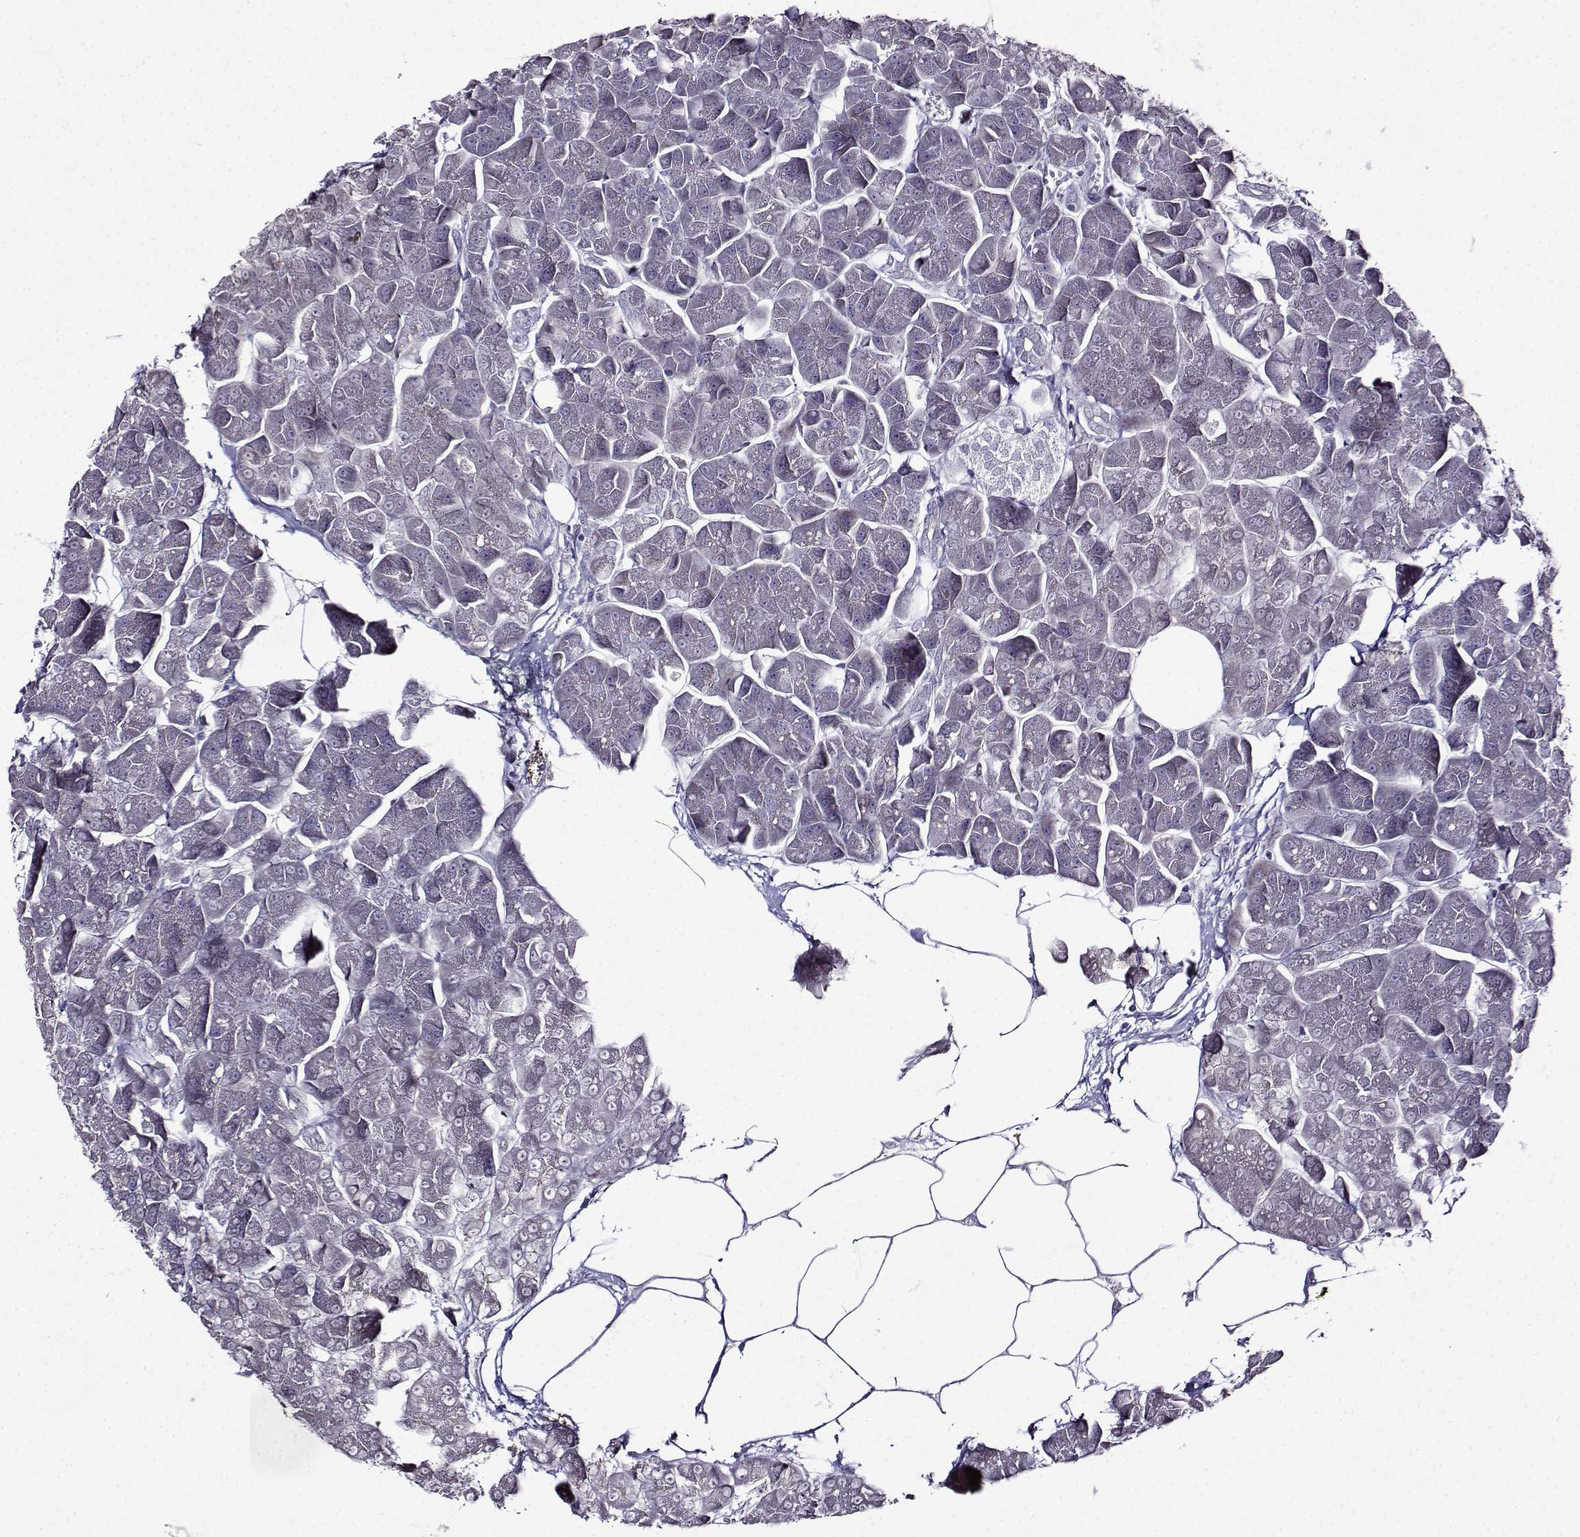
{"staining": {"intensity": "negative", "quantity": "none", "location": "none"}, "tissue": "pancreas", "cell_type": "Exocrine glandular cells", "image_type": "normal", "snomed": [{"axis": "morphology", "description": "Normal tissue, NOS"}, {"axis": "topography", "description": "Adipose tissue"}, {"axis": "topography", "description": "Pancreas"}, {"axis": "topography", "description": "Peripheral nerve tissue"}], "caption": "Immunohistochemistry (IHC) histopathology image of unremarkable human pancreas stained for a protein (brown), which reveals no staining in exocrine glandular cells. The staining is performed using DAB (3,3'-diaminobenzidine) brown chromogen with nuclei counter-stained in using hematoxylin.", "gene": "TMEM266", "patient": {"sex": "female", "age": 58}}